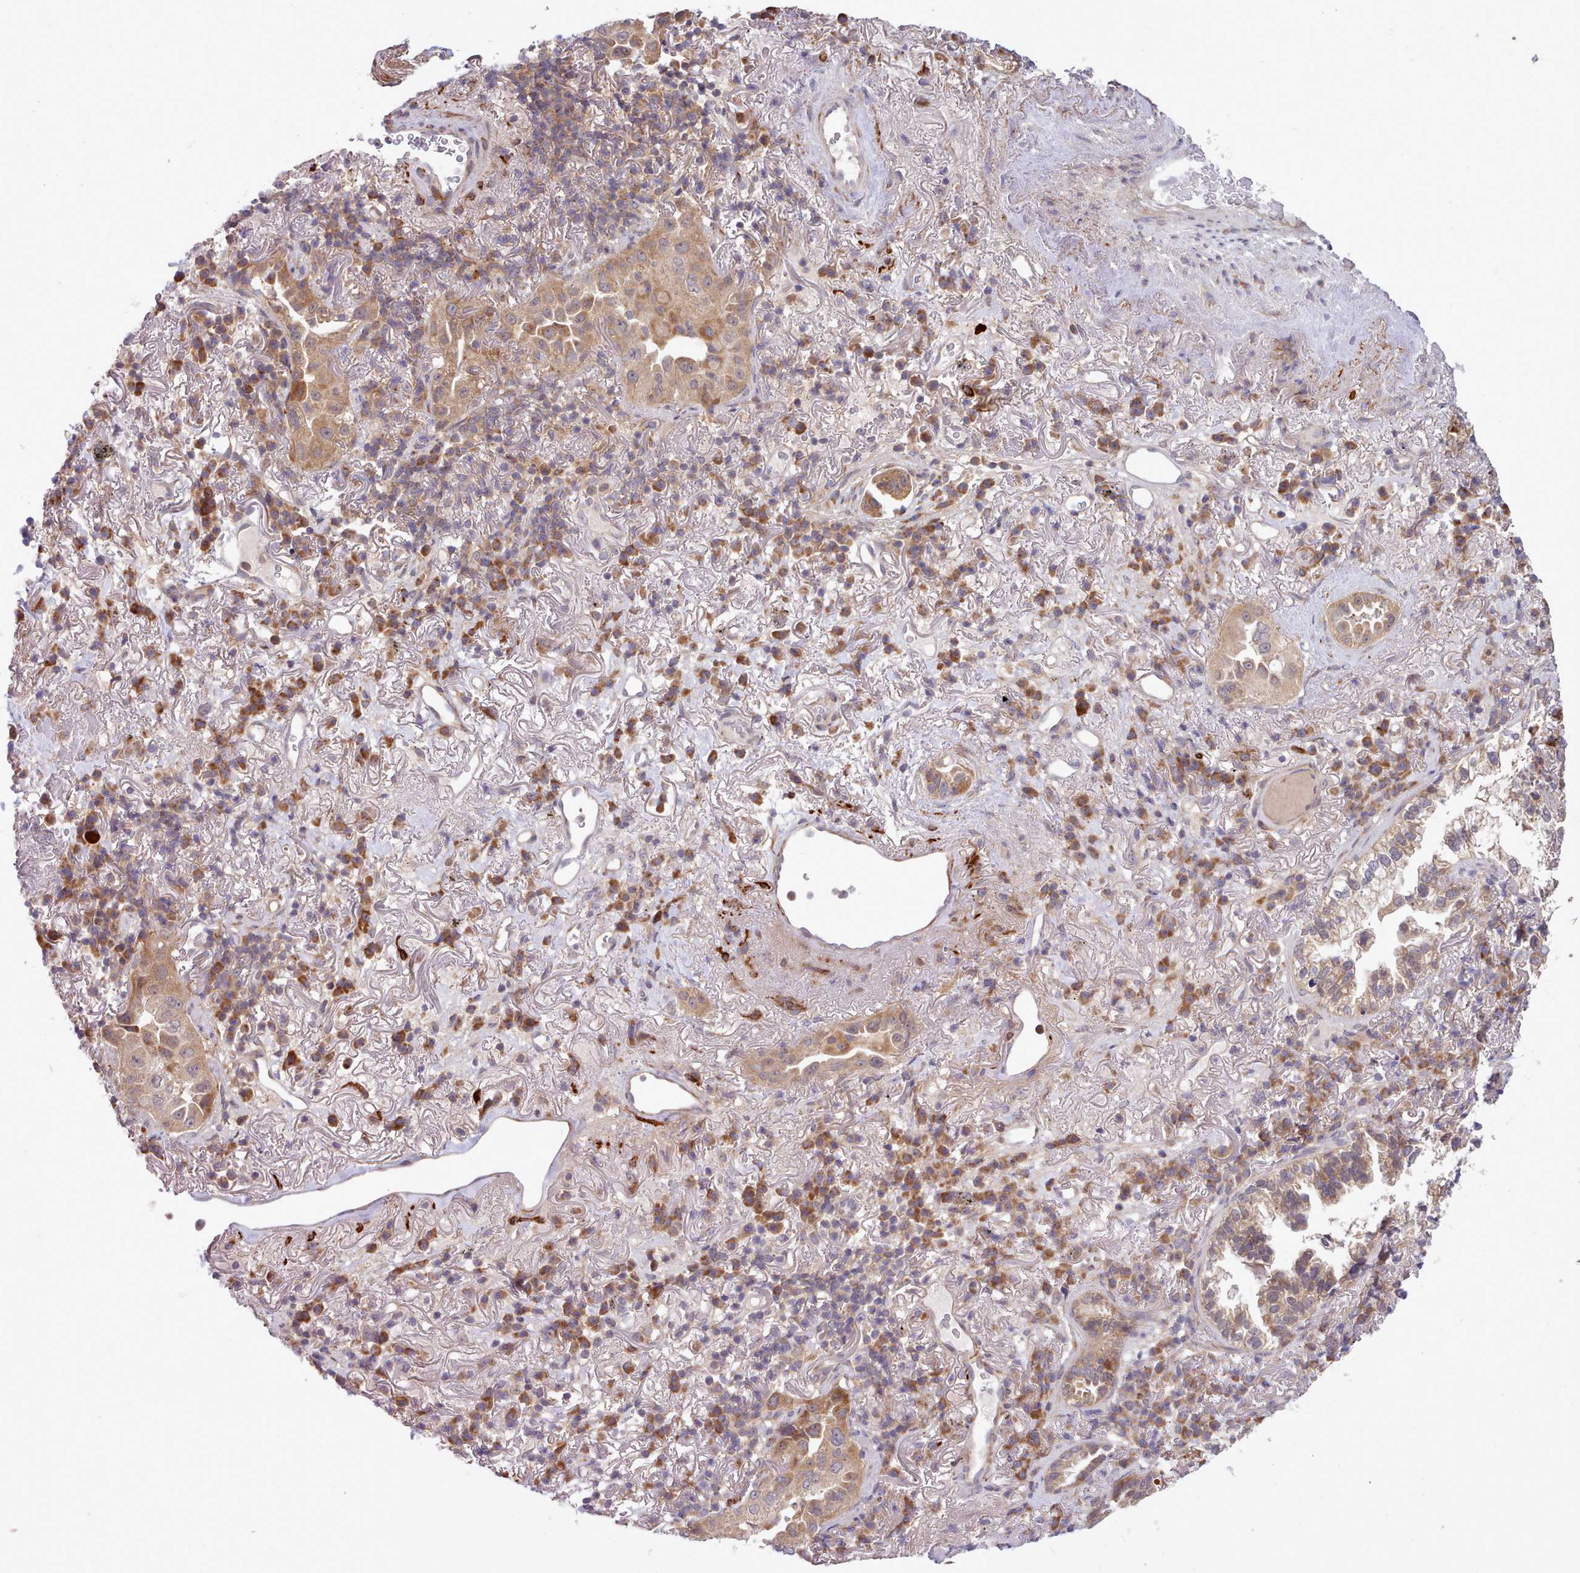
{"staining": {"intensity": "moderate", "quantity": ">75%", "location": "cytoplasmic/membranous"}, "tissue": "lung cancer", "cell_type": "Tumor cells", "image_type": "cancer", "snomed": [{"axis": "morphology", "description": "Adenocarcinoma, NOS"}, {"axis": "topography", "description": "Lung"}], "caption": "IHC (DAB) staining of human adenocarcinoma (lung) demonstrates moderate cytoplasmic/membranous protein expression in about >75% of tumor cells. The protein of interest is stained brown, and the nuclei are stained in blue (DAB IHC with brightfield microscopy, high magnification).", "gene": "TRIM26", "patient": {"sex": "female", "age": 69}}